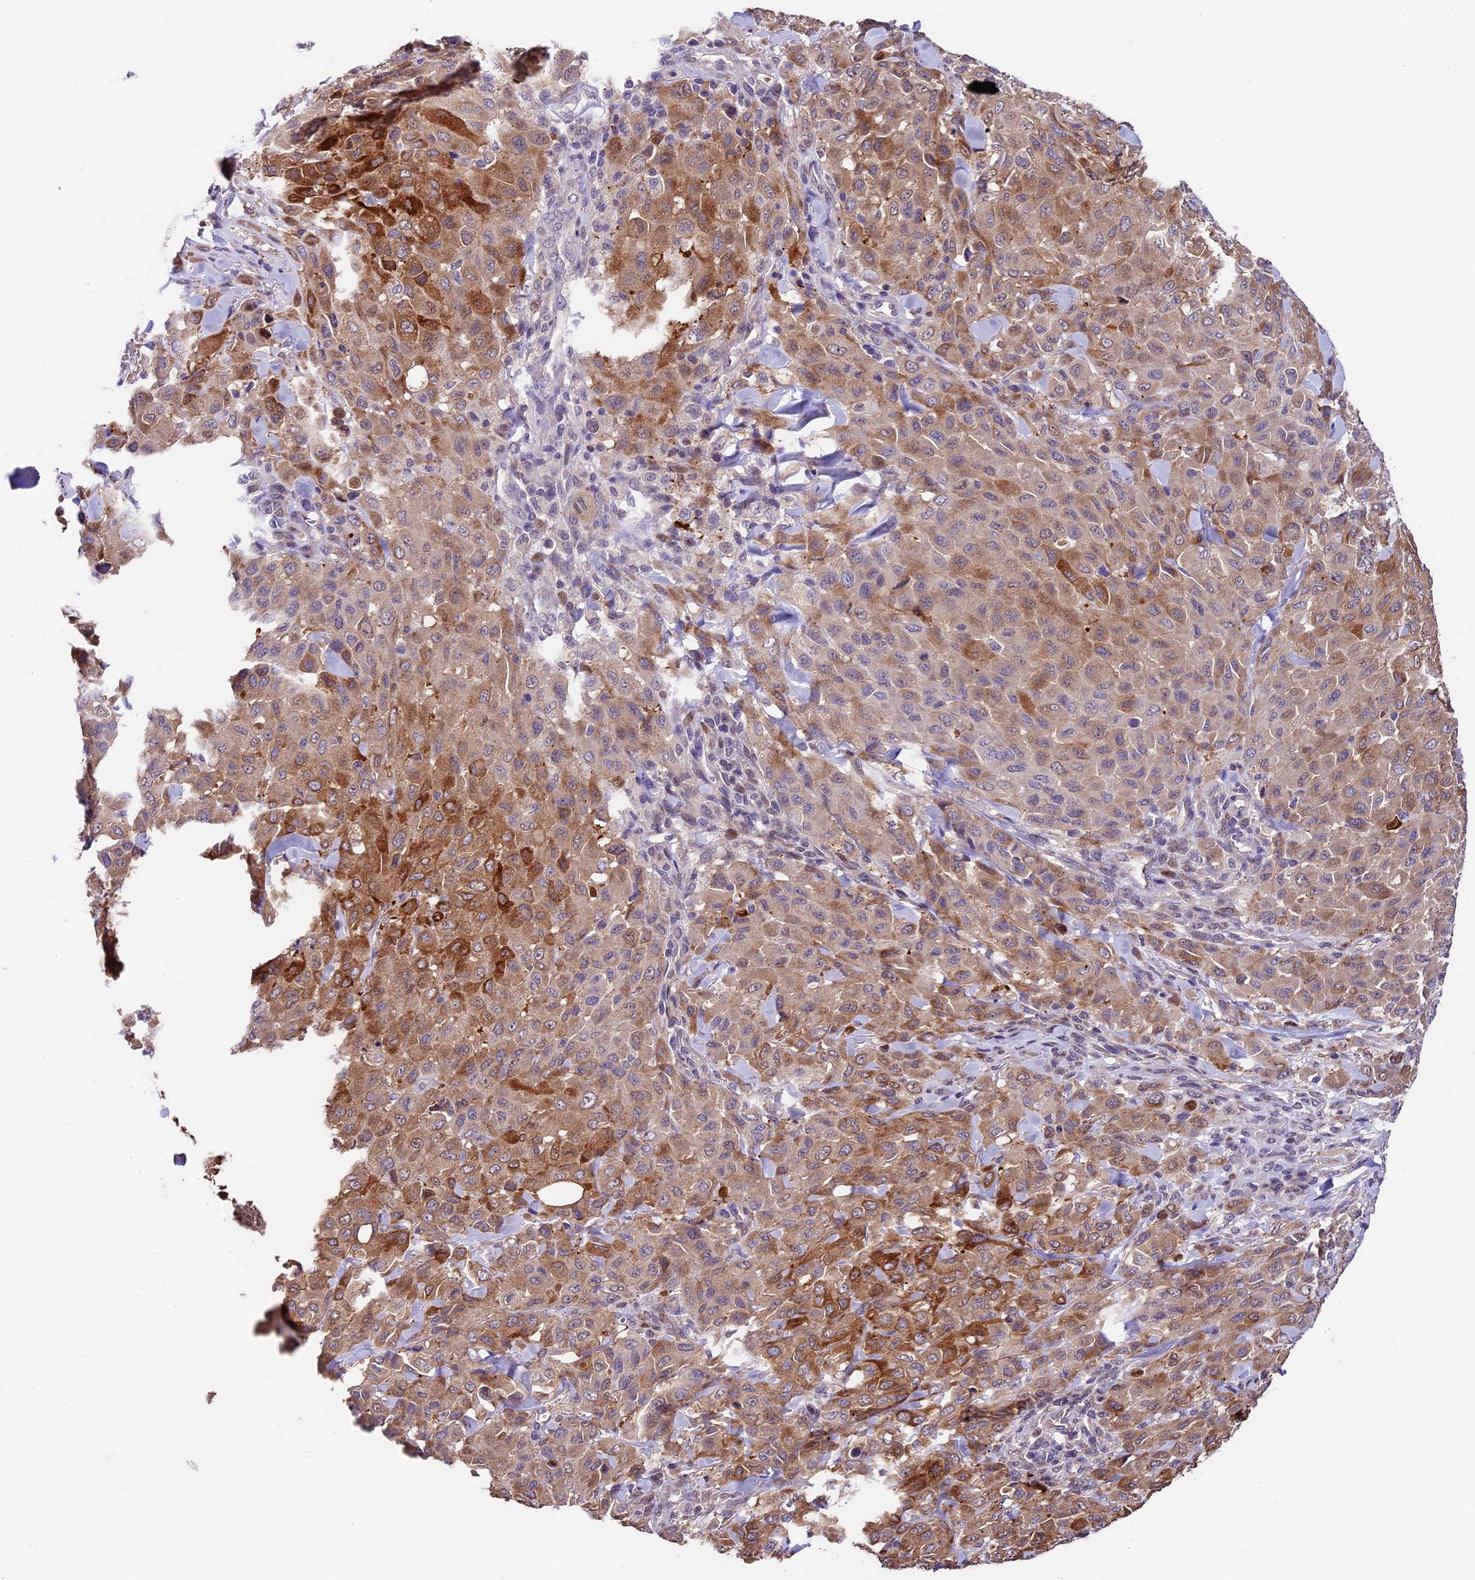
{"staining": {"intensity": "strong", "quantity": "25%-75%", "location": "cytoplasmic/membranous"}, "tissue": "melanoma", "cell_type": "Tumor cells", "image_type": "cancer", "snomed": [{"axis": "morphology", "description": "Malignant melanoma, Metastatic site"}, {"axis": "topography", "description": "Skin"}], "caption": "Malignant melanoma (metastatic site) tissue displays strong cytoplasmic/membranous staining in approximately 25%-75% of tumor cells, visualized by immunohistochemistry.", "gene": "SBNO2", "patient": {"sex": "female", "age": 81}}